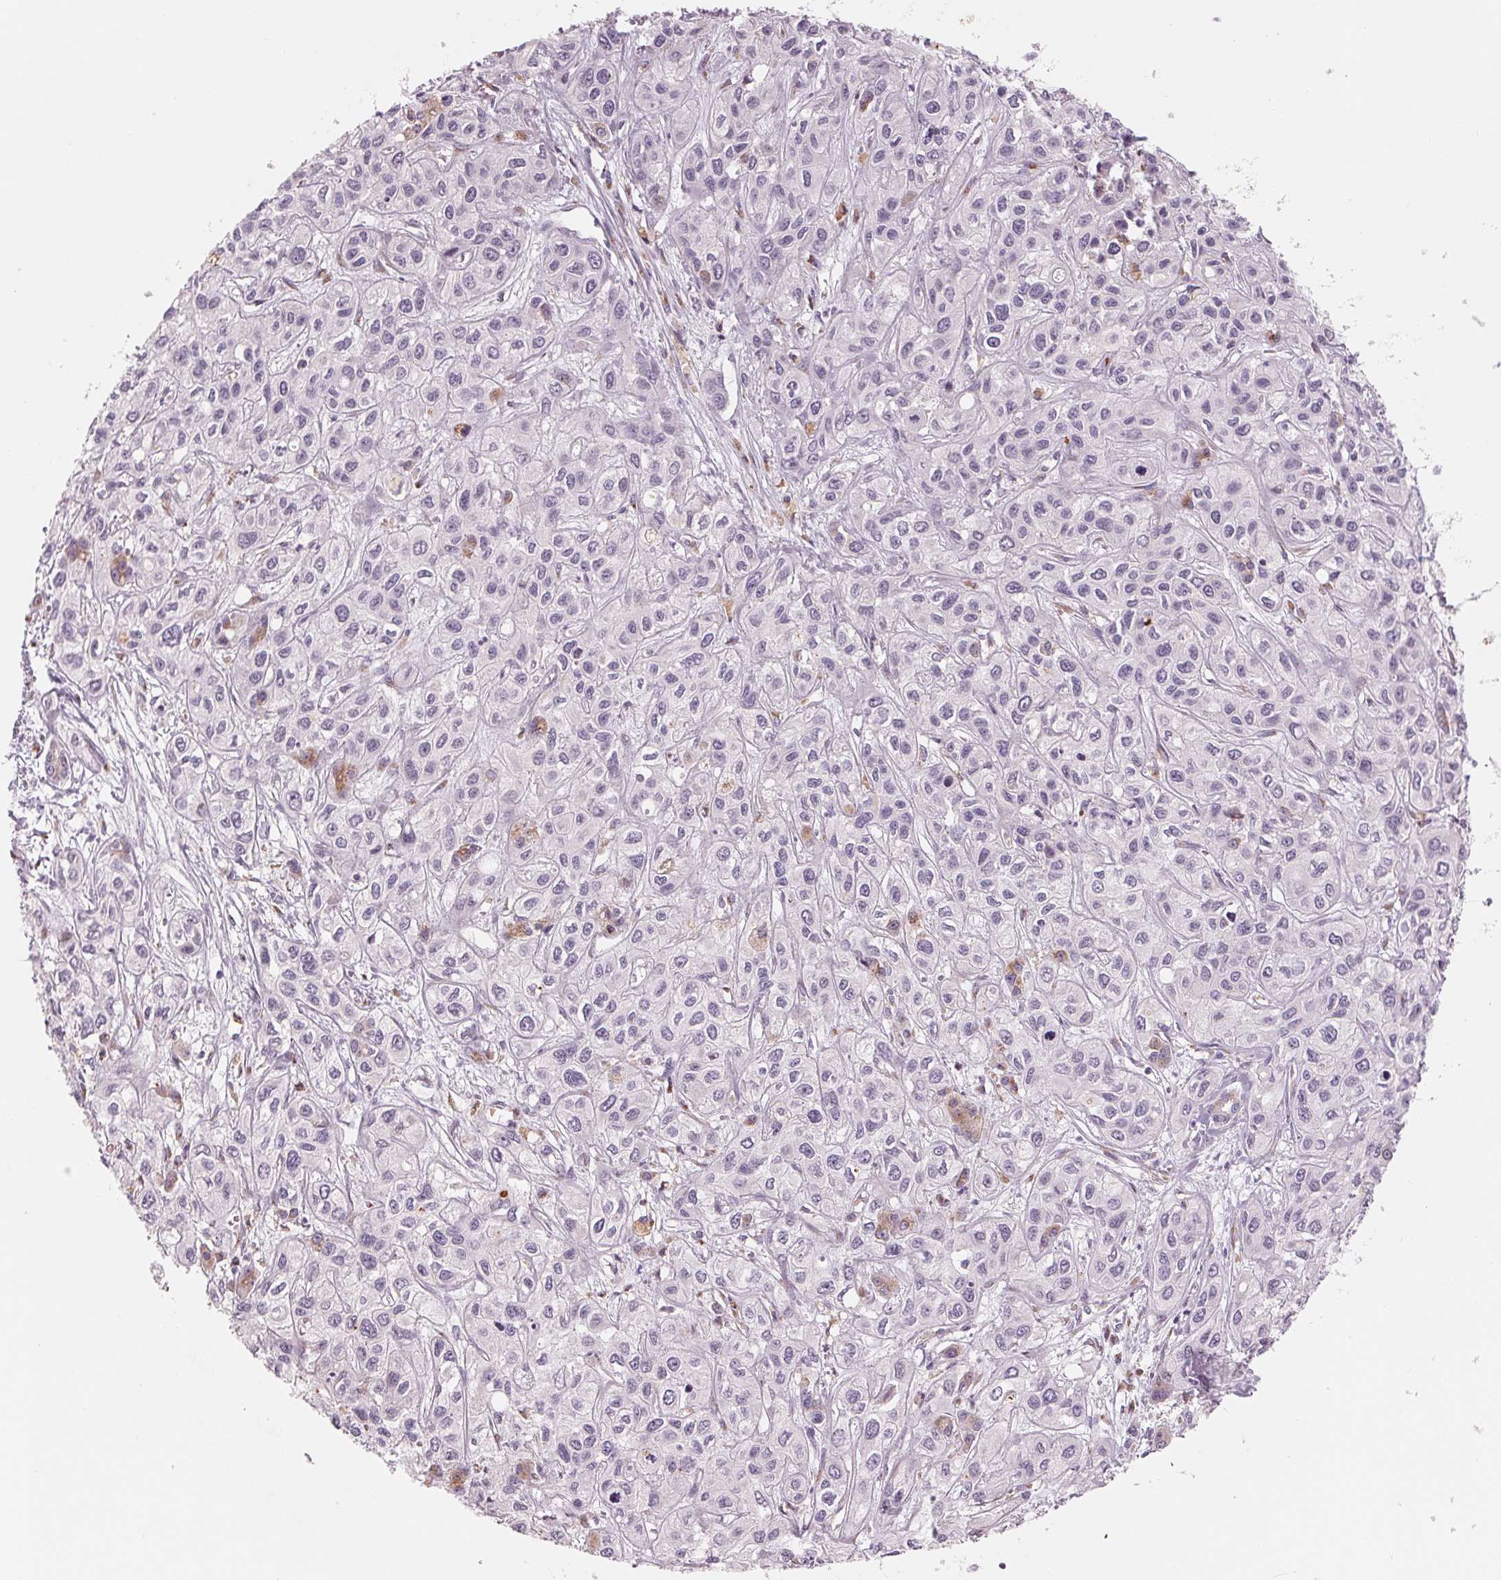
{"staining": {"intensity": "negative", "quantity": "none", "location": "none"}, "tissue": "liver cancer", "cell_type": "Tumor cells", "image_type": "cancer", "snomed": [{"axis": "morphology", "description": "Cholangiocarcinoma"}, {"axis": "topography", "description": "Liver"}], "caption": "The image exhibits no significant staining in tumor cells of liver cancer.", "gene": "IL9R", "patient": {"sex": "female", "age": 66}}